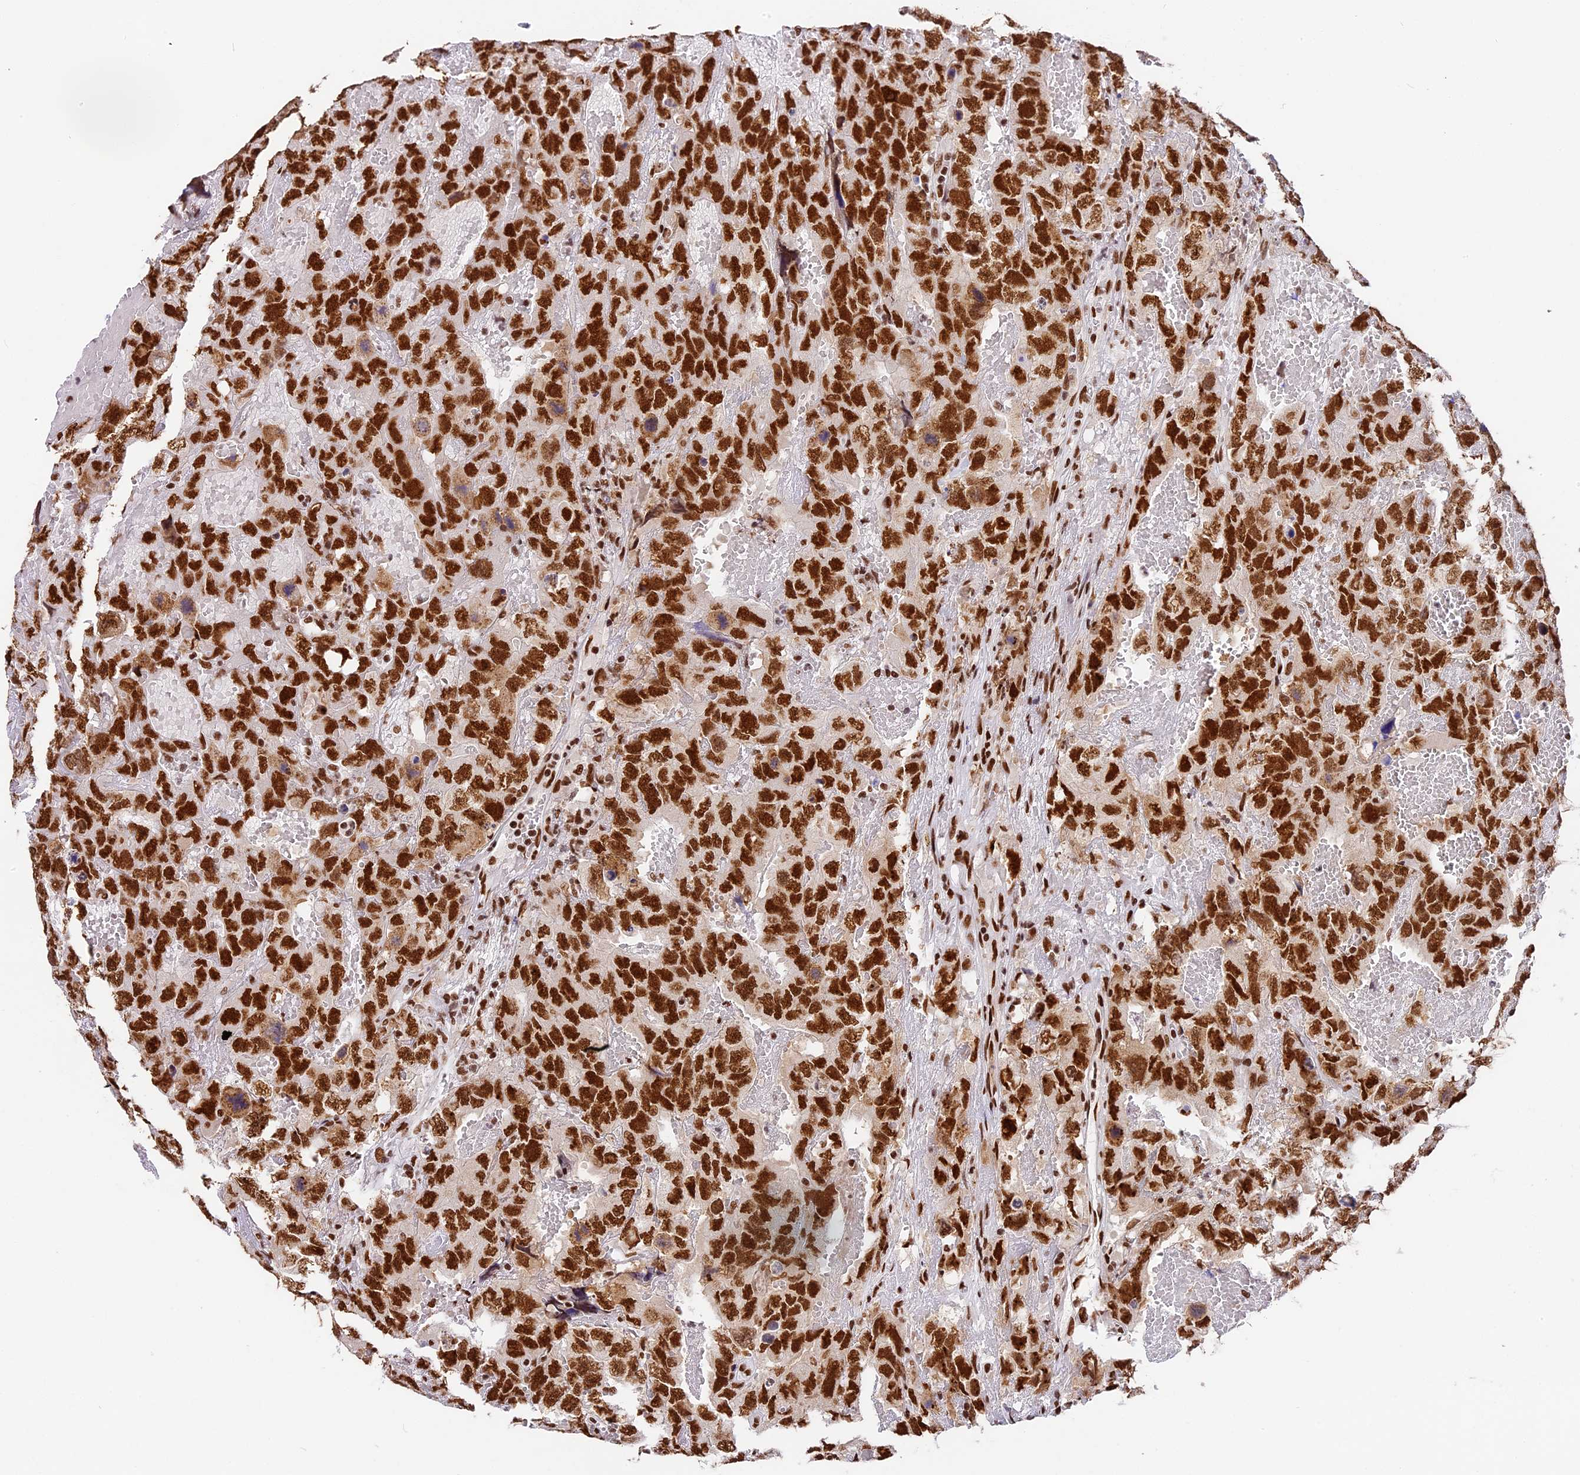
{"staining": {"intensity": "strong", "quantity": ">75%", "location": "nuclear"}, "tissue": "testis cancer", "cell_type": "Tumor cells", "image_type": "cancer", "snomed": [{"axis": "morphology", "description": "Carcinoma, Embryonal, NOS"}, {"axis": "topography", "description": "Testis"}], "caption": "IHC of testis cancer displays high levels of strong nuclear positivity in approximately >75% of tumor cells. The protein is shown in brown color, while the nuclei are stained blue.", "gene": "SBNO1", "patient": {"sex": "male", "age": 45}}